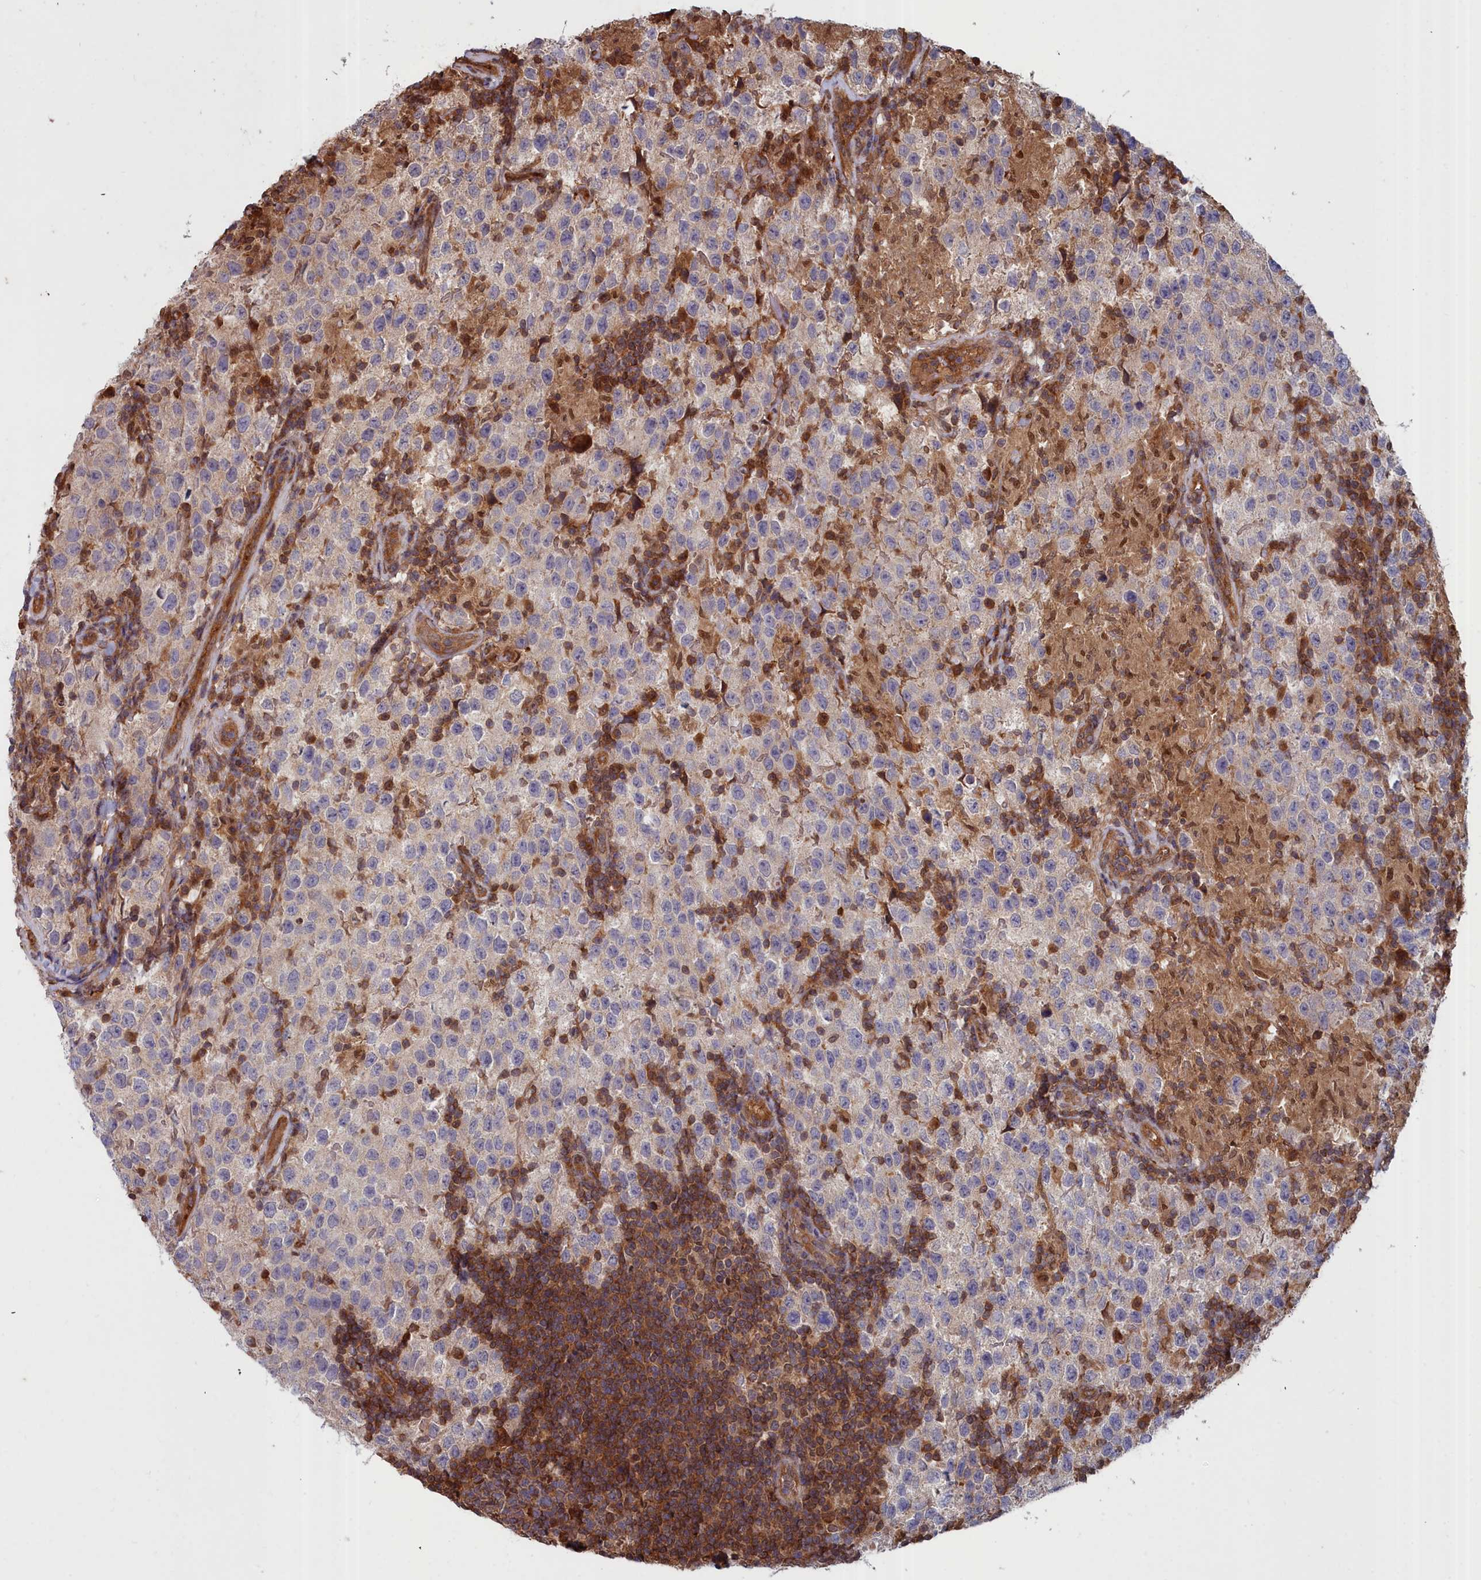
{"staining": {"intensity": "negative", "quantity": "none", "location": "none"}, "tissue": "testis cancer", "cell_type": "Tumor cells", "image_type": "cancer", "snomed": [{"axis": "morphology", "description": "Seminoma, NOS"}, {"axis": "morphology", "description": "Carcinoma, Embryonal, NOS"}, {"axis": "topography", "description": "Testis"}], "caption": "This is an IHC histopathology image of human testis cancer. There is no positivity in tumor cells.", "gene": "GFRA2", "patient": {"sex": "male", "age": 41}}